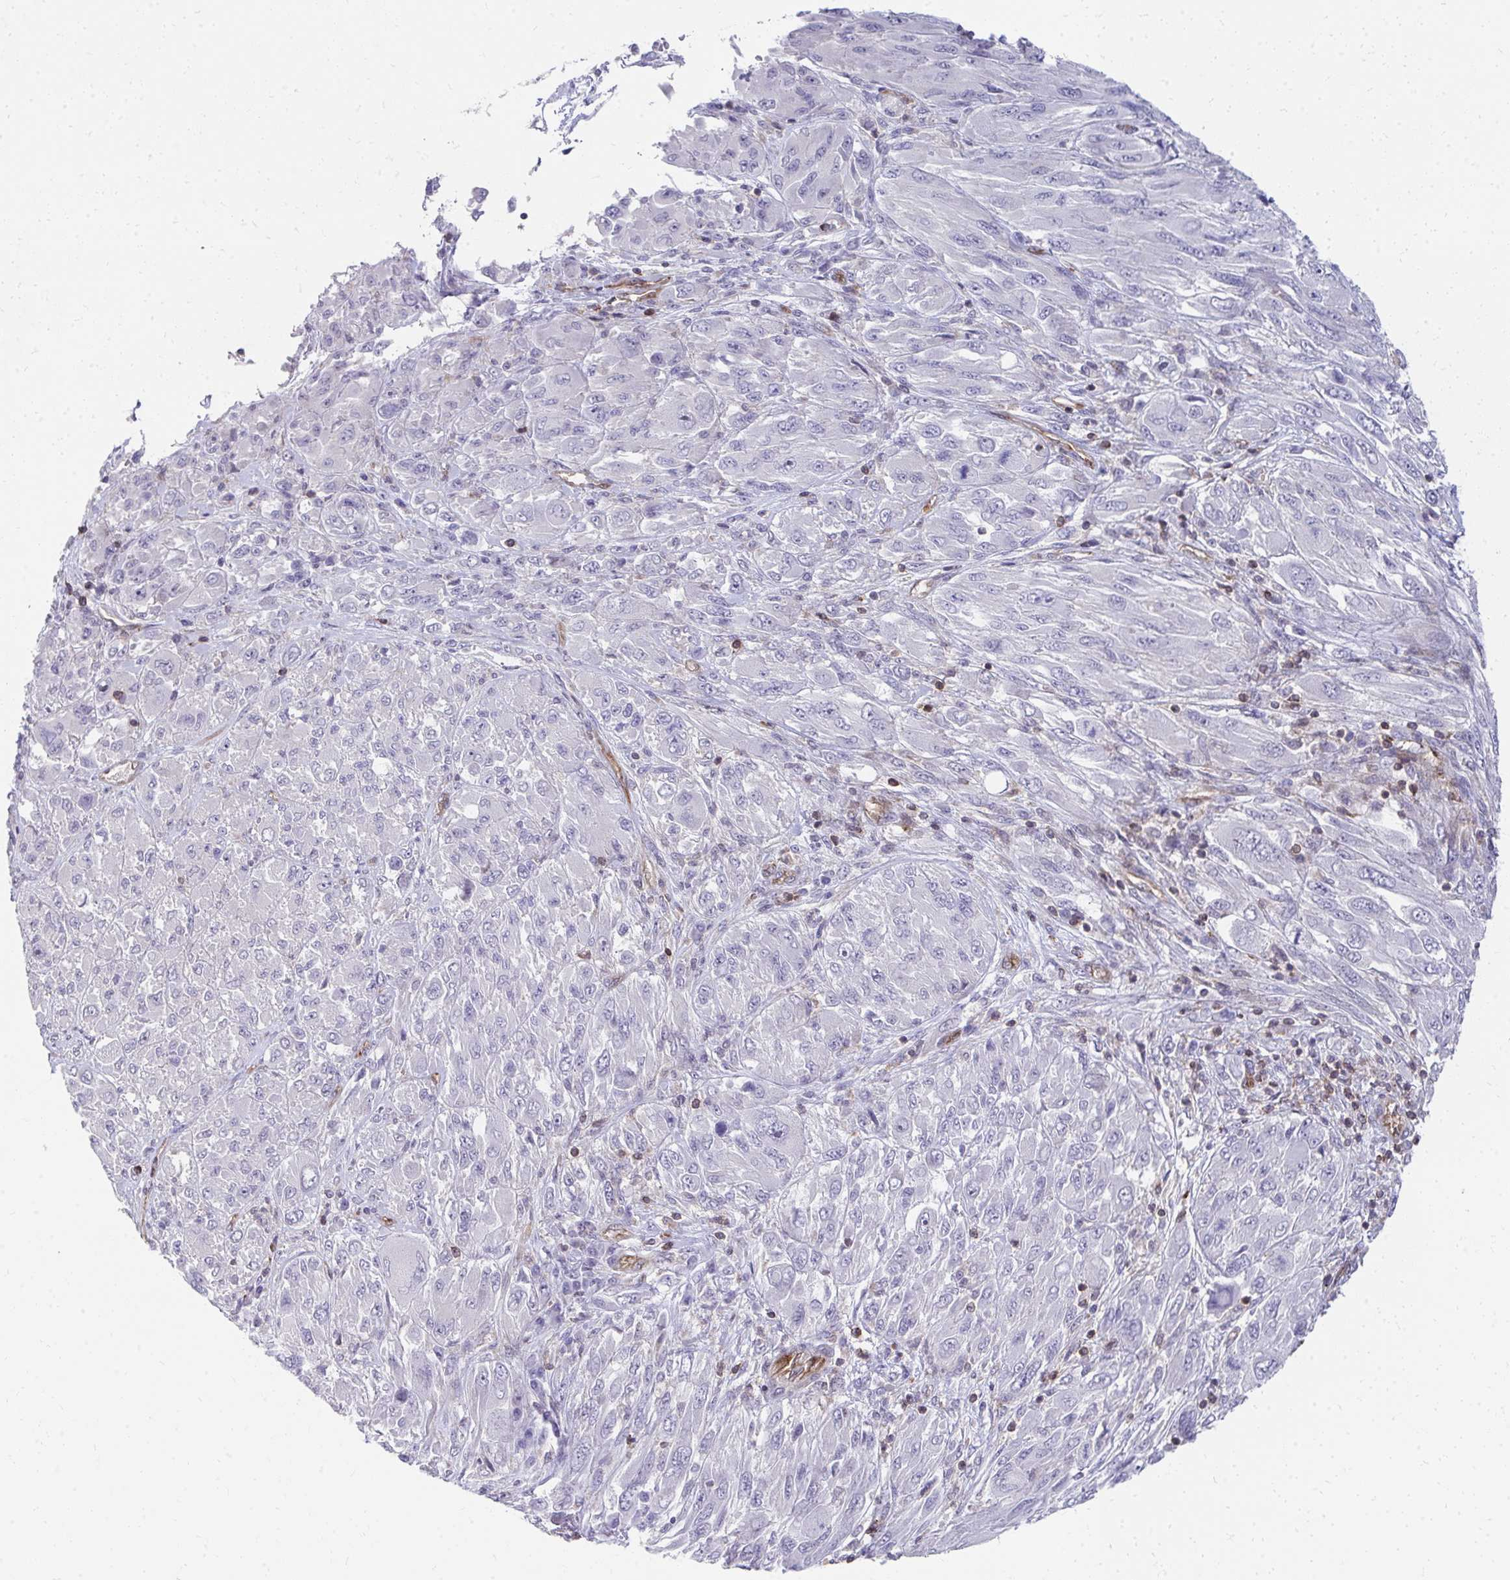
{"staining": {"intensity": "negative", "quantity": "none", "location": "none"}, "tissue": "melanoma", "cell_type": "Tumor cells", "image_type": "cancer", "snomed": [{"axis": "morphology", "description": "Malignant melanoma, NOS"}, {"axis": "topography", "description": "Skin"}], "caption": "Malignant melanoma stained for a protein using immunohistochemistry (IHC) exhibits no staining tumor cells.", "gene": "FOXN3", "patient": {"sex": "female", "age": 91}}